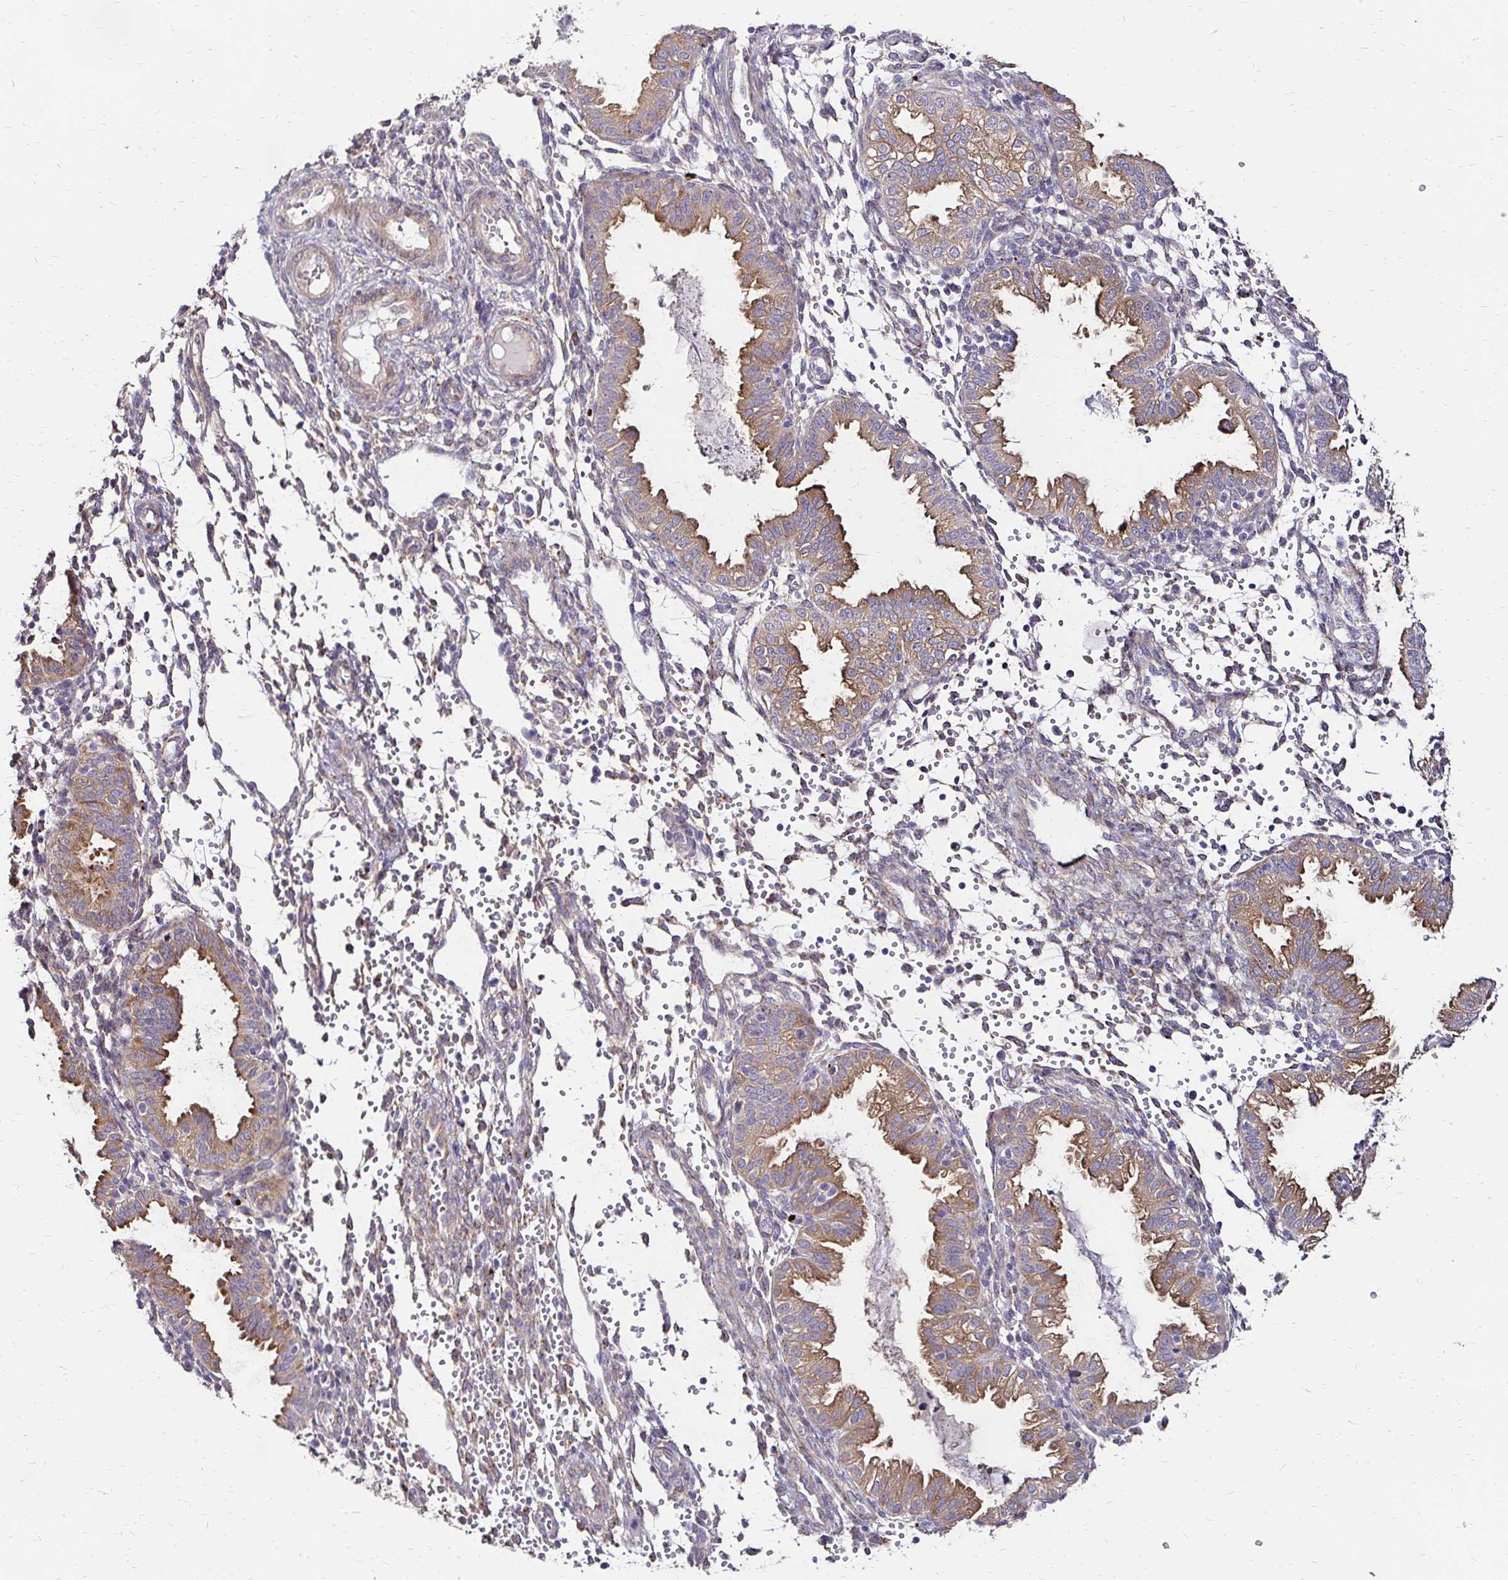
{"staining": {"intensity": "negative", "quantity": "none", "location": "none"}, "tissue": "endometrium", "cell_type": "Cells in endometrial stroma", "image_type": "normal", "snomed": [{"axis": "morphology", "description": "Normal tissue, NOS"}, {"axis": "topography", "description": "Endometrium"}], "caption": "Protein analysis of benign endometrium displays no significant staining in cells in endometrial stroma.", "gene": "PRIMA1", "patient": {"sex": "female", "age": 33}}